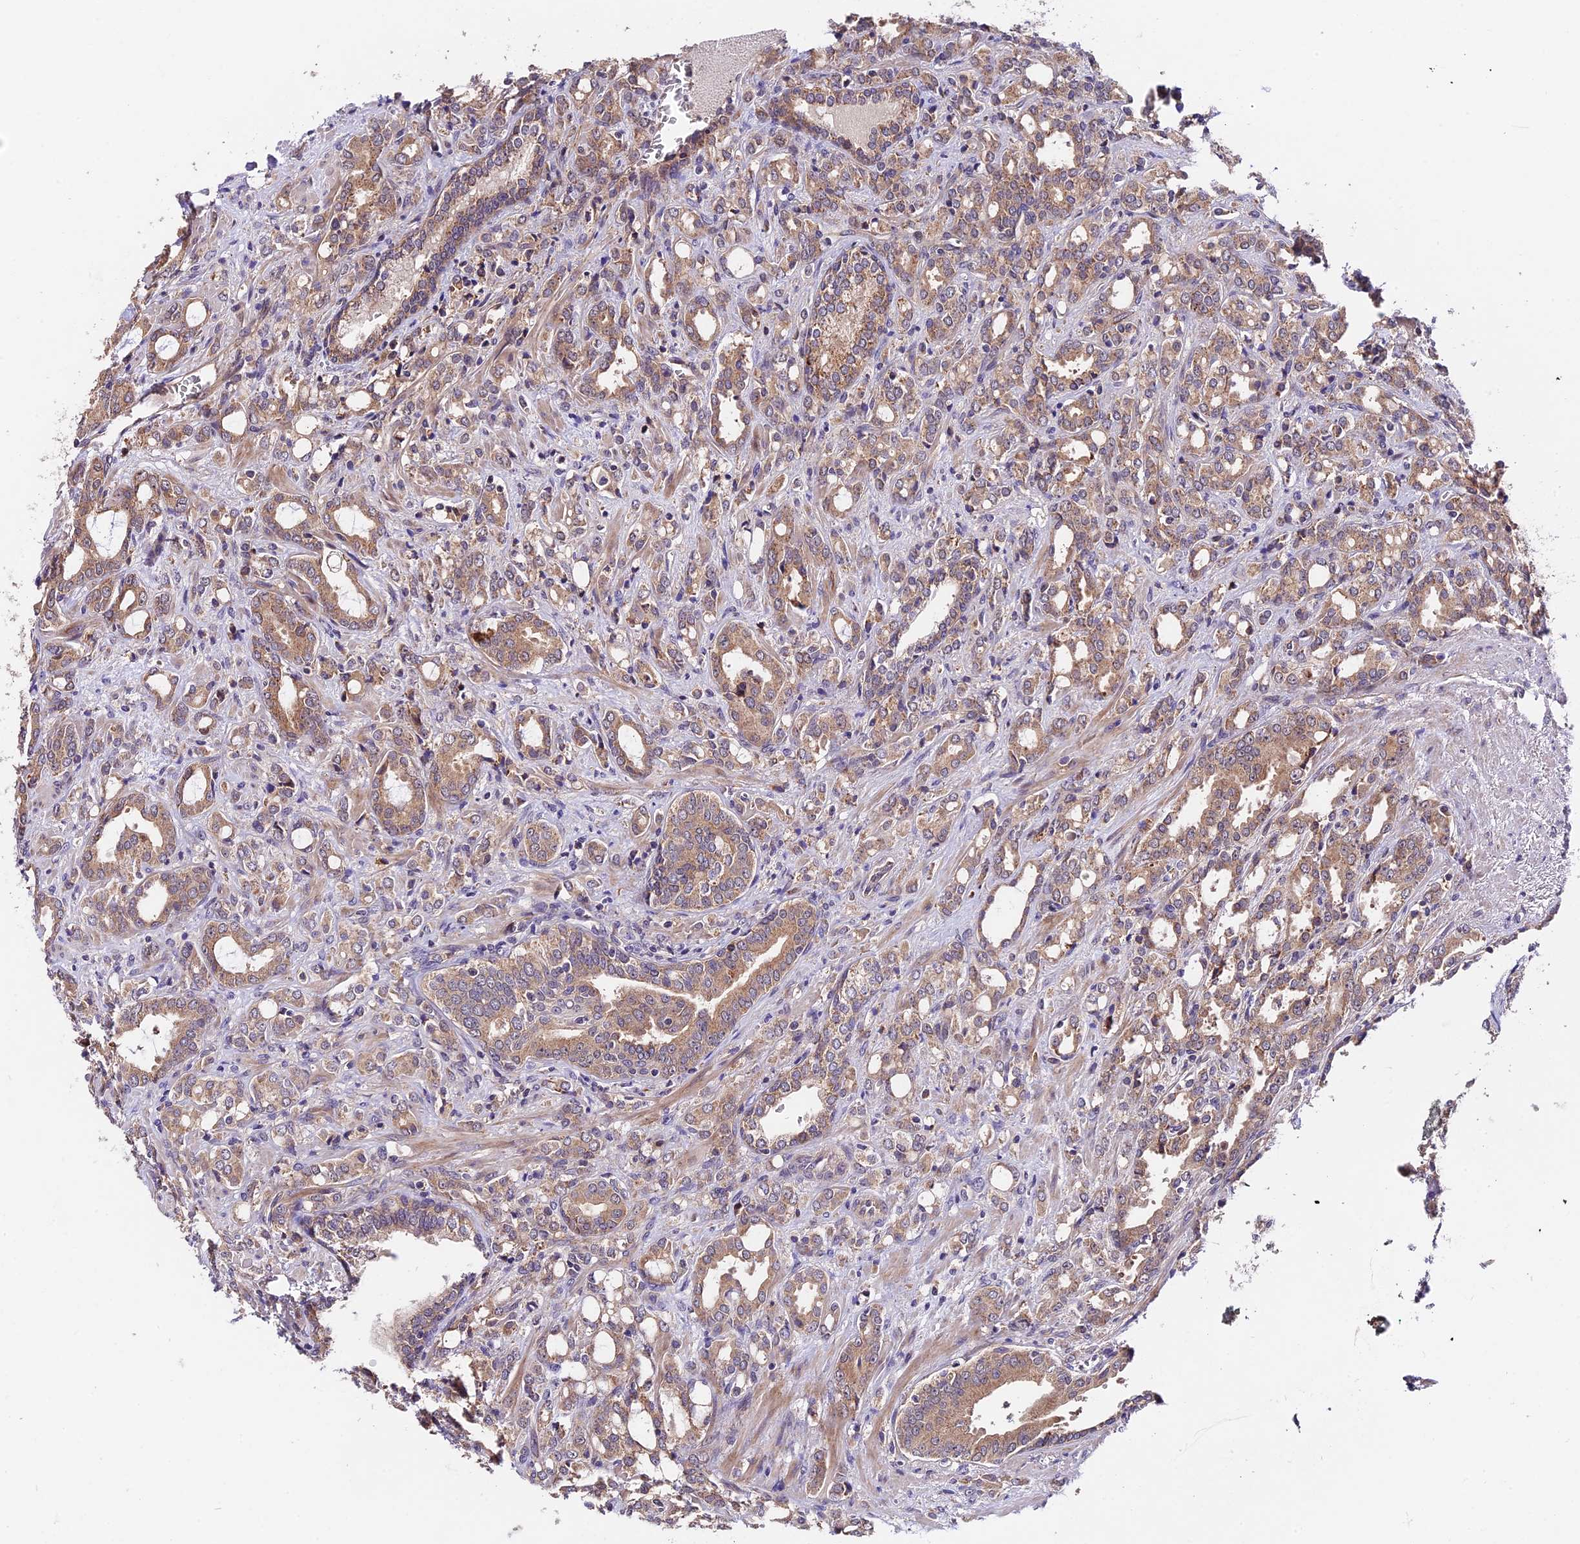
{"staining": {"intensity": "moderate", "quantity": ">75%", "location": "cytoplasmic/membranous"}, "tissue": "prostate cancer", "cell_type": "Tumor cells", "image_type": "cancer", "snomed": [{"axis": "morphology", "description": "Adenocarcinoma, High grade"}, {"axis": "topography", "description": "Prostate"}], "caption": "Immunohistochemical staining of prostate cancer displays moderate cytoplasmic/membranous protein expression in approximately >75% of tumor cells.", "gene": "TRMT1", "patient": {"sex": "male", "age": 72}}